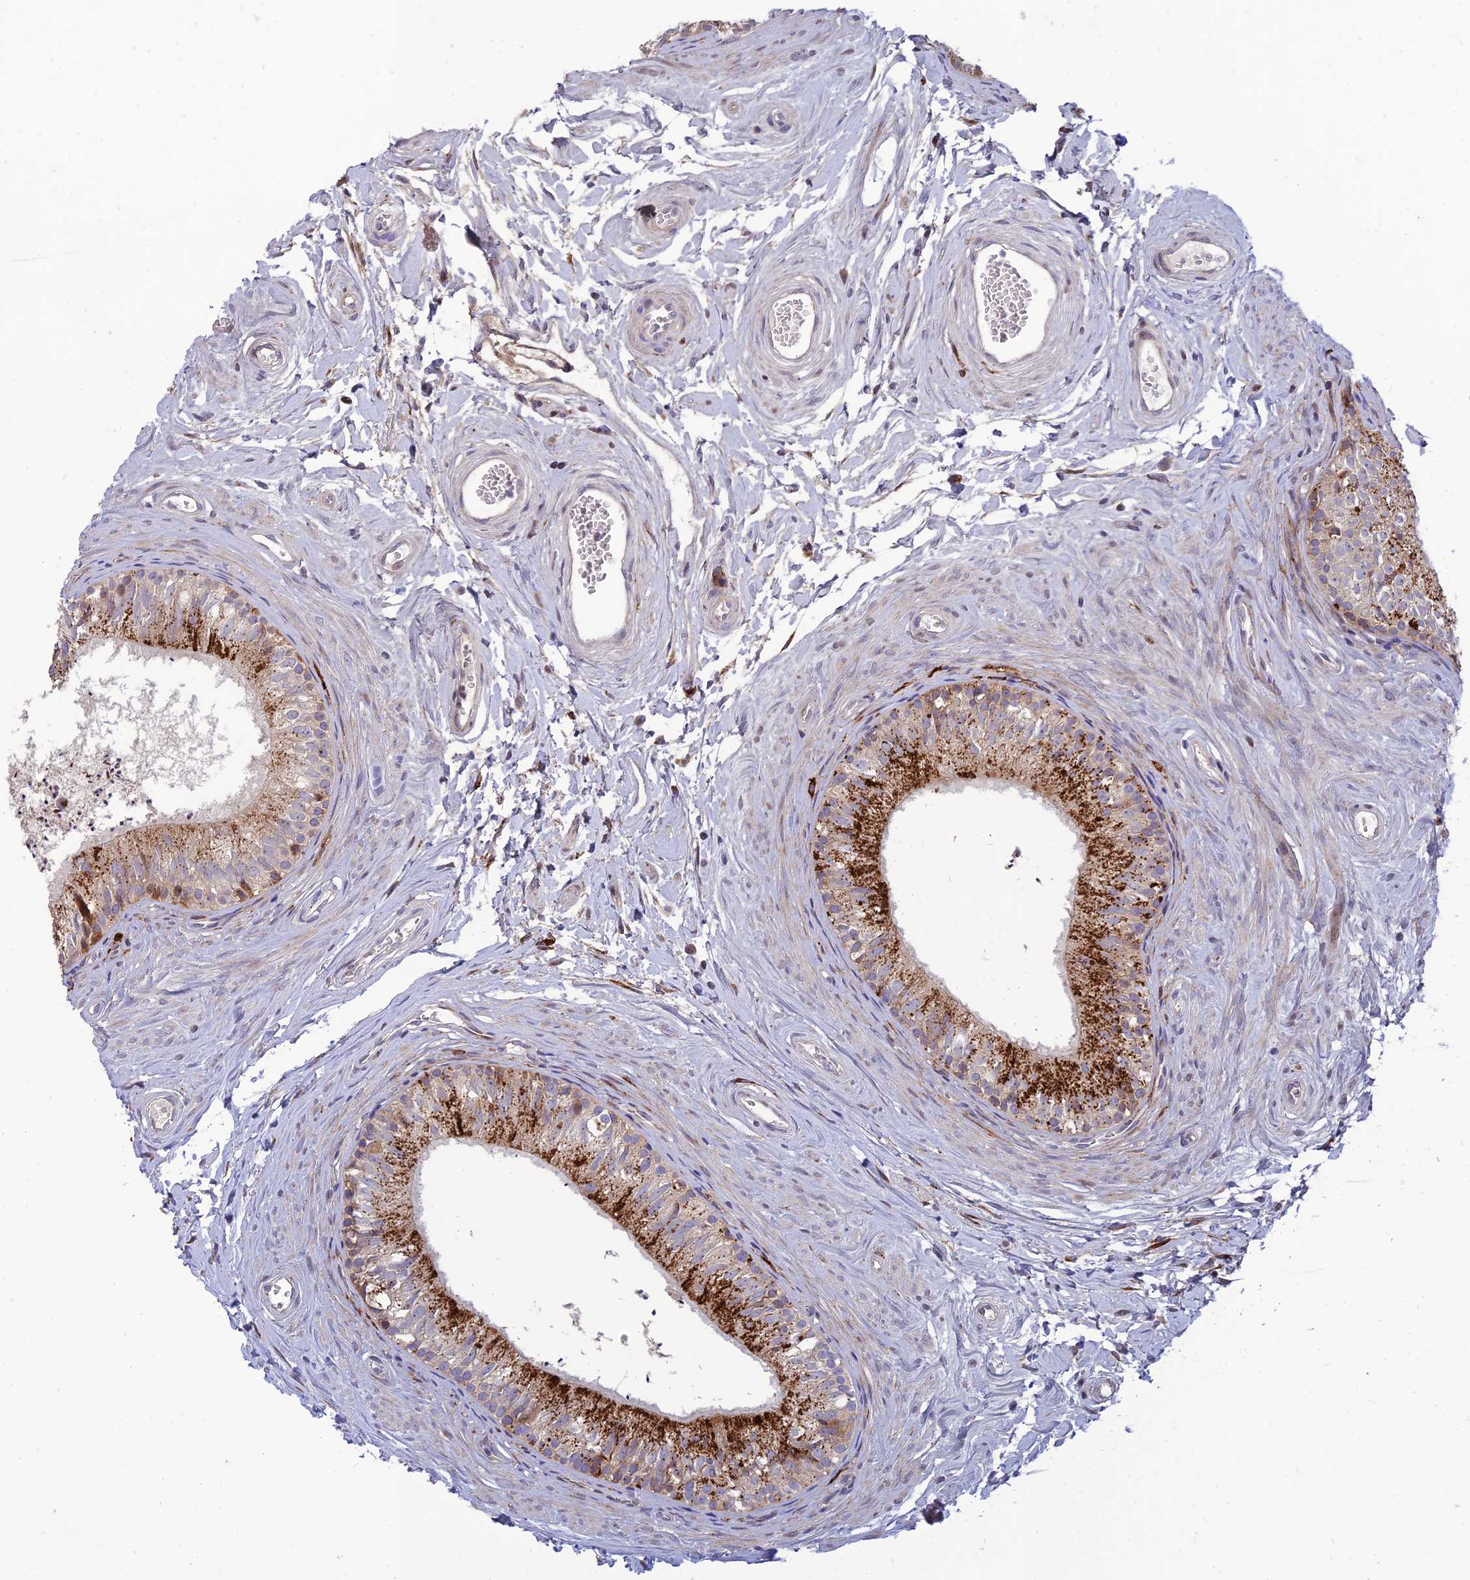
{"staining": {"intensity": "strong", "quantity": "25%-75%", "location": "cytoplasmic/membranous"}, "tissue": "epididymis", "cell_type": "Glandular cells", "image_type": "normal", "snomed": [{"axis": "morphology", "description": "Normal tissue, NOS"}, {"axis": "topography", "description": "Epididymis"}], "caption": "Human epididymis stained for a protein (brown) exhibits strong cytoplasmic/membranous positive positivity in approximately 25%-75% of glandular cells.", "gene": "RCN3", "patient": {"sex": "male", "age": 56}}